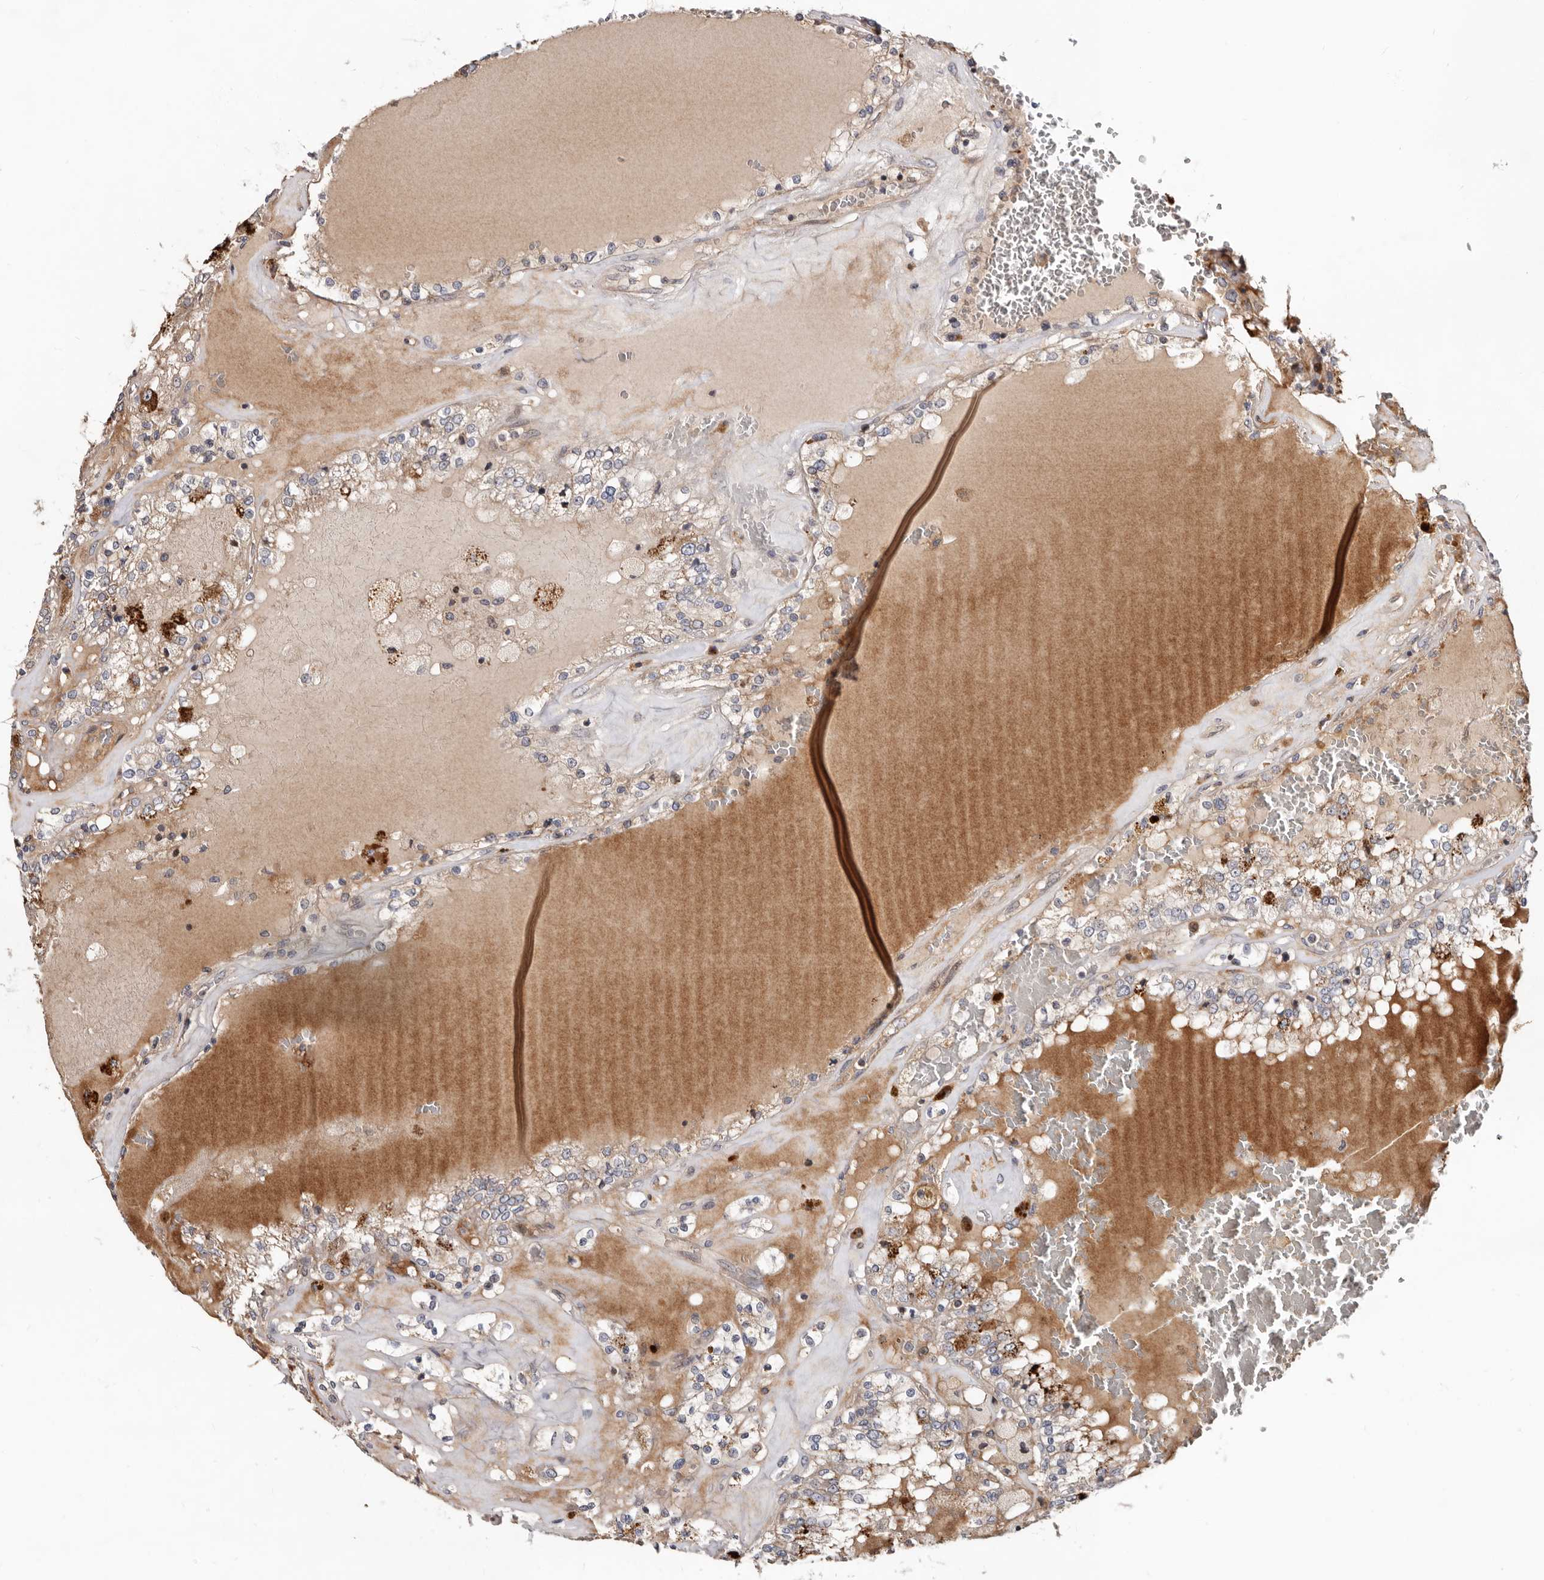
{"staining": {"intensity": "moderate", "quantity": "<25%", "location": "cytoplasmic/membranous"}, "tissue": "renal cancer", "cell_type": "Tumor cells", "image_type": "cancer", "snomed": [{"axis": "morphology", "description": "Adenocarcinoma, NOS"}, {"axis": "topography", "description": "Kidney"}], "caption": "Protein staining displays moderate cytoplasmic/membranous expression in approximately <25% of tumor cells in adenocarcinoma (renal).", "gene": "WEE2", "patient": {"sex": "female", "age": 56}}